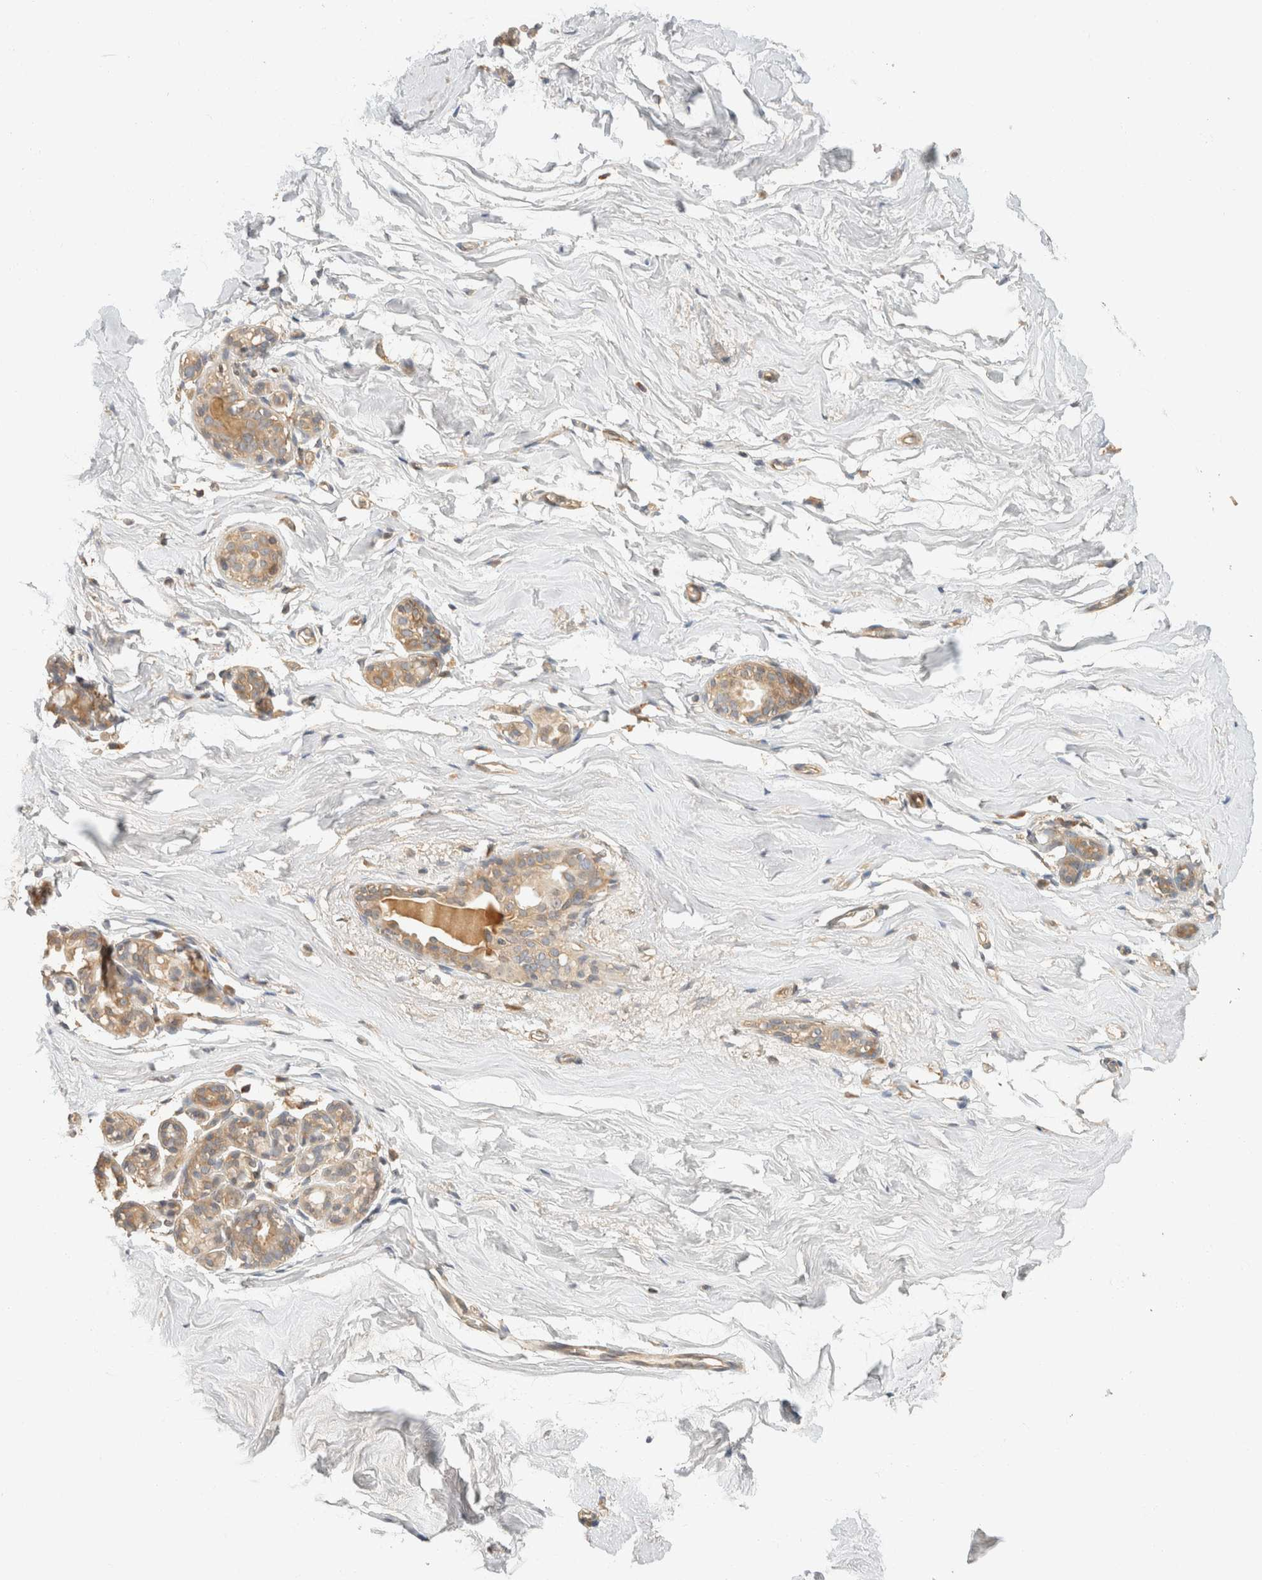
{"staining": {"intensity": "negative", "quantity": "none", "location": "none"}, "tissue": "breast", "cell_type": "Adipocytes", "image_type": "normal", "snomed": [{"axis": "morphology", "description": "Normal tissue, NOS"}, {"axis": "topography", "description": "Breast"}], "caption": "This is a micrograph of IHC staining of benign breast, which shows no positivity in adipocytes.", "gene": "TACC1", "patient": {"sex": "female", "age": 62}}